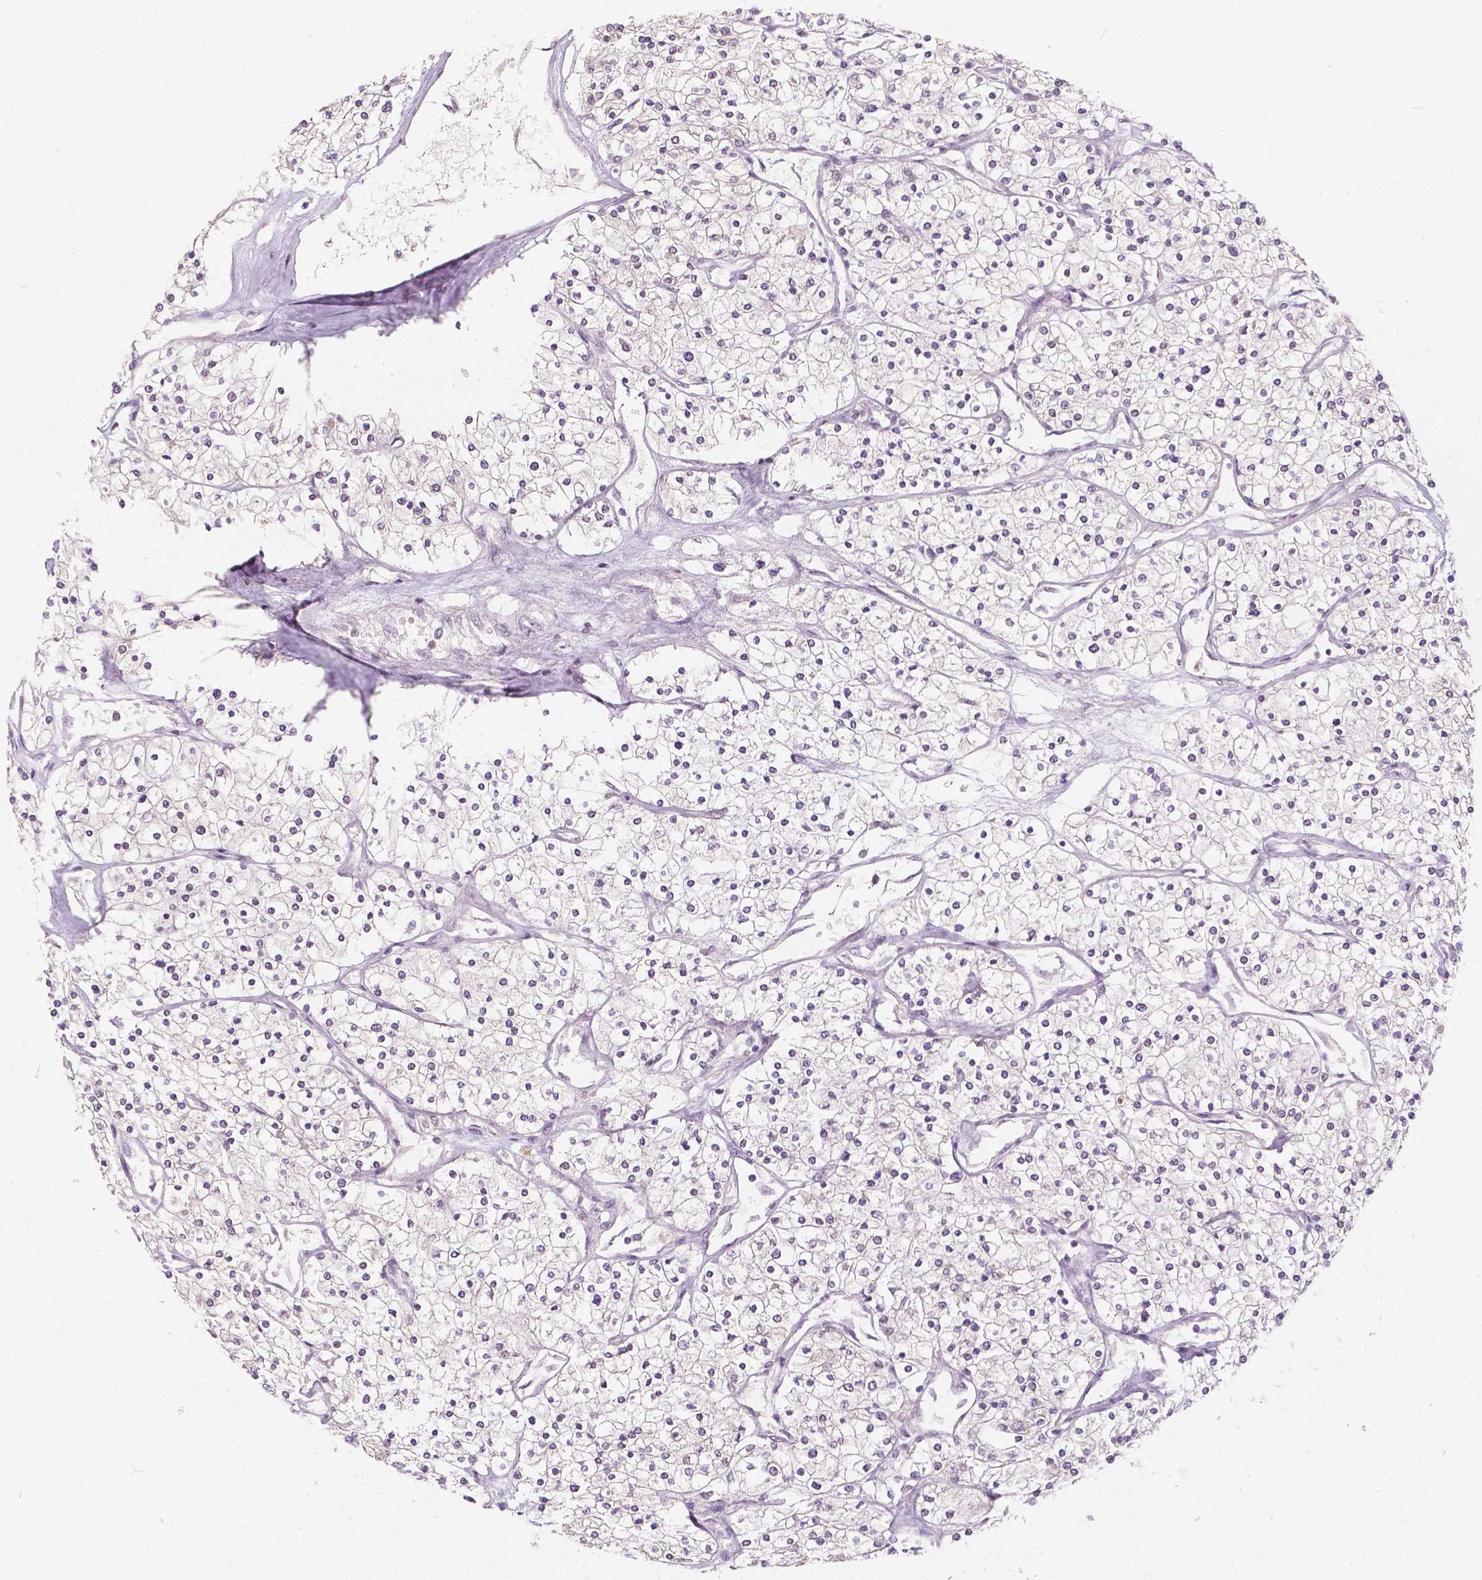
{"staining": {"intensity": "negative", "quantity": "none", "location": "none"}, "tissue": "renal cancer", "cell_type": "Tumor cells", "image_type": "cancer", "snomed": [{"axis": "morphology", "description": "Adenocarcinoma, NOS"}, {"axis": "topography", "description": "Kidney"}], "caption": "An immunohistochemistry image of renal adenocarcinoma is shown. There is no staining in tumor cells of renal adenocarcinoma.", "gene": "NAPRT", "patient": {"sex": "male", "age": 80}}